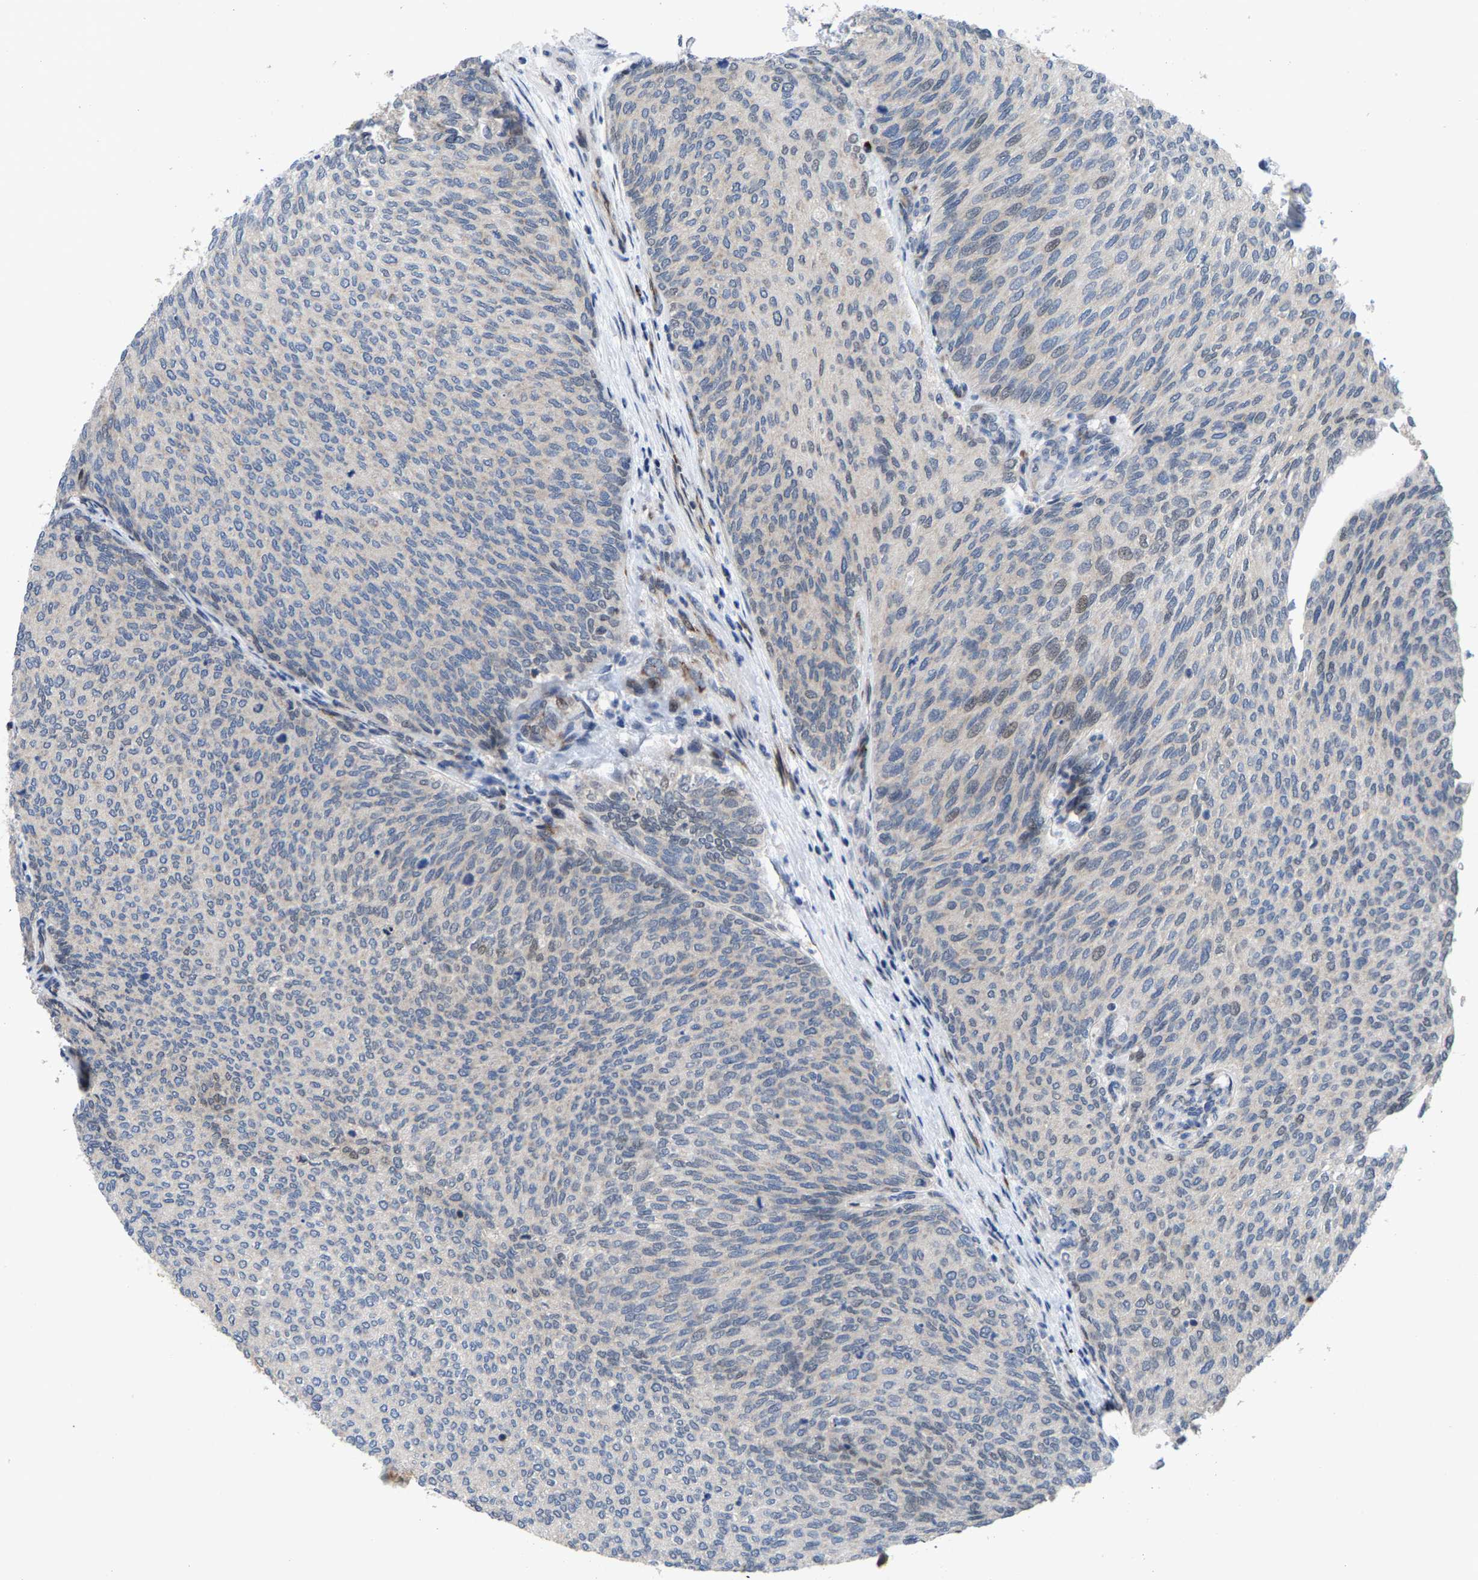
{"staining": {"intensity": "weak", "quantity": "<25%", "location": "nuclear"}, "tissue": "urothelial cancer", "cell_type": "Tumor cells", "image_type": "cancer", "snomed": [{"axis": "morphology", "description": "Urothelial carcinoma, Low grade"}, {"axis": "topography", "description": "Urinary bladder"}], "caption": "A high-resolution histopathology image shows immunohistochemistry (IHC) staining of urothelial carcinoma (low-grade), which demonstrates no significant staining in tumor cells.", "gene": "TDRKH", "patient": {"sex": "female", "age": 79}}